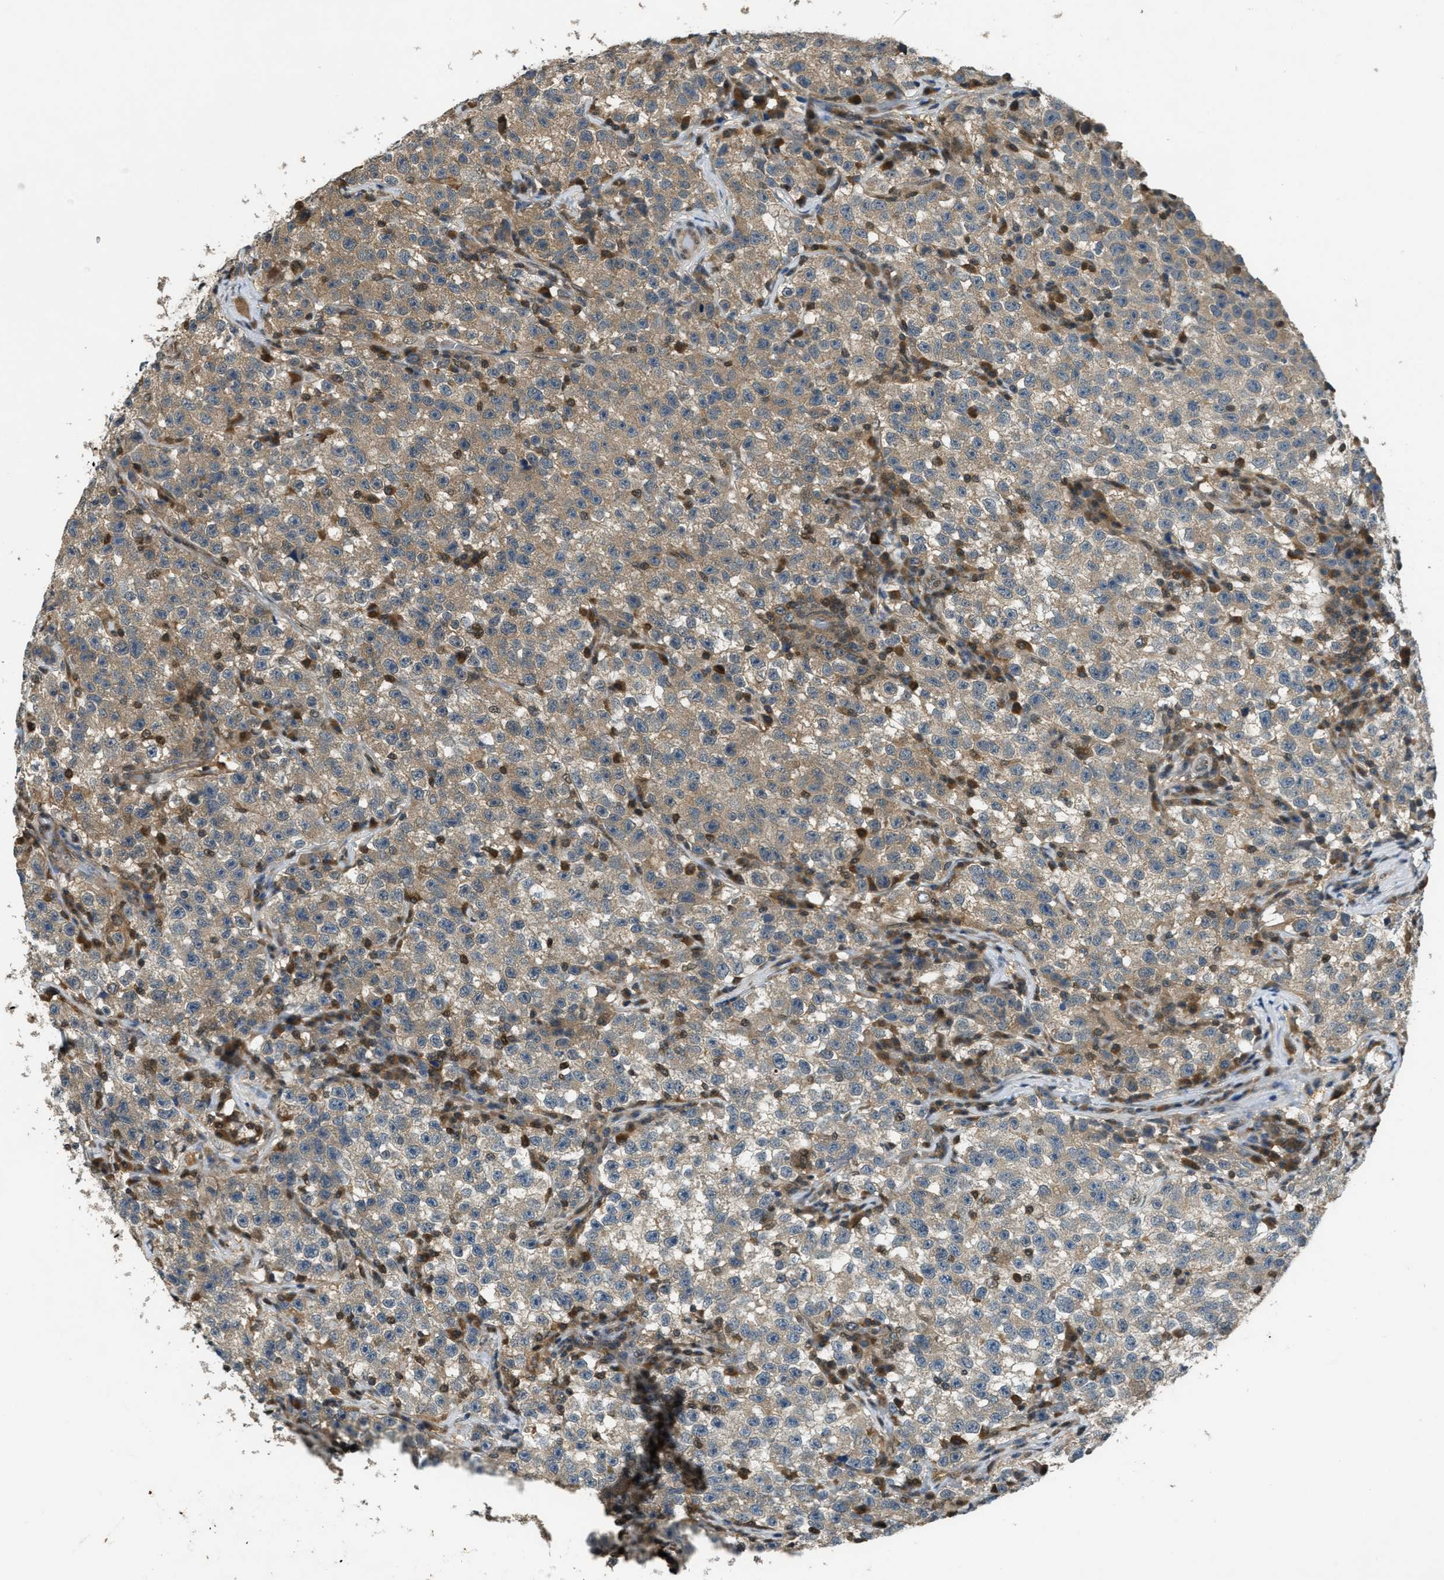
{"staining": {"intensity": "weak", "quantity": ">75%", "location": "cytoplasmic/membranous"}, "tissue": "testis cancer", "cell_type": "Tumor cells", "image_type": "cancer", "snomed": [{"axis": "morphology", "description": "Seminoma, NOS"}, {"axis": "topography", "description": "Testis"}], "caption": "Human seminoma (testis) stained with a protein marker demonstrates weak staining in tumor cells.", "gene": "DUSP6", "patient": {"sex": "male", "age": 22}}